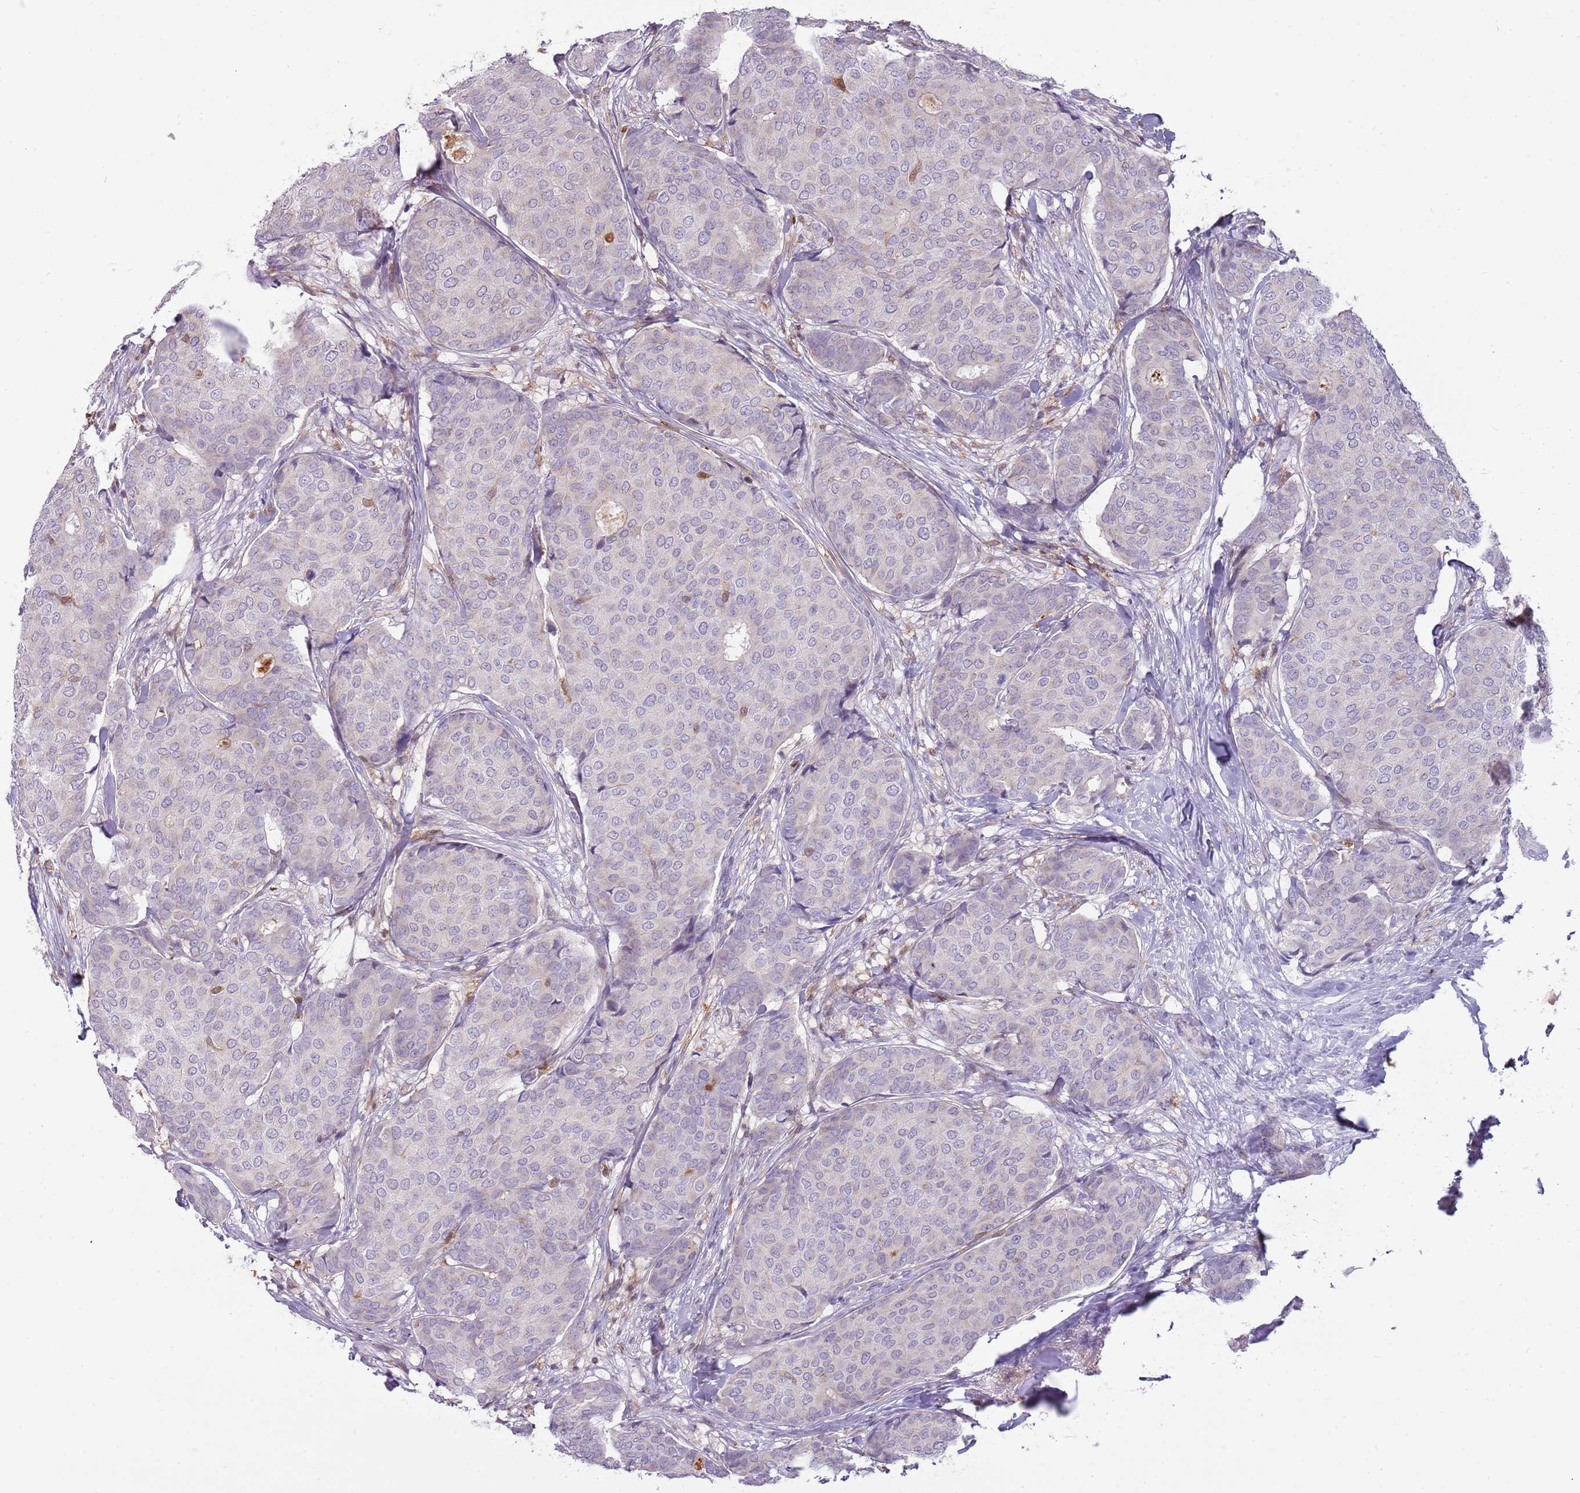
{"staining": {"intensity": "negative", "quantity": "none", "location": "none"}, "tissue": "breast cancer", "cell_type": "Tumor cells", "image_type": "cancer", "snomed": [{"axis": "morphology", "description": "Duct carcinoma"}, {"axis": "topography", "description": "Breast"}], "caption": "Immunohistochemical staining of breast invasive ductal carcinoma exhibits no significant staining in tumor cells.", "gene": "DIPK1C", "patient": {"sex": "female", "age": 75}}